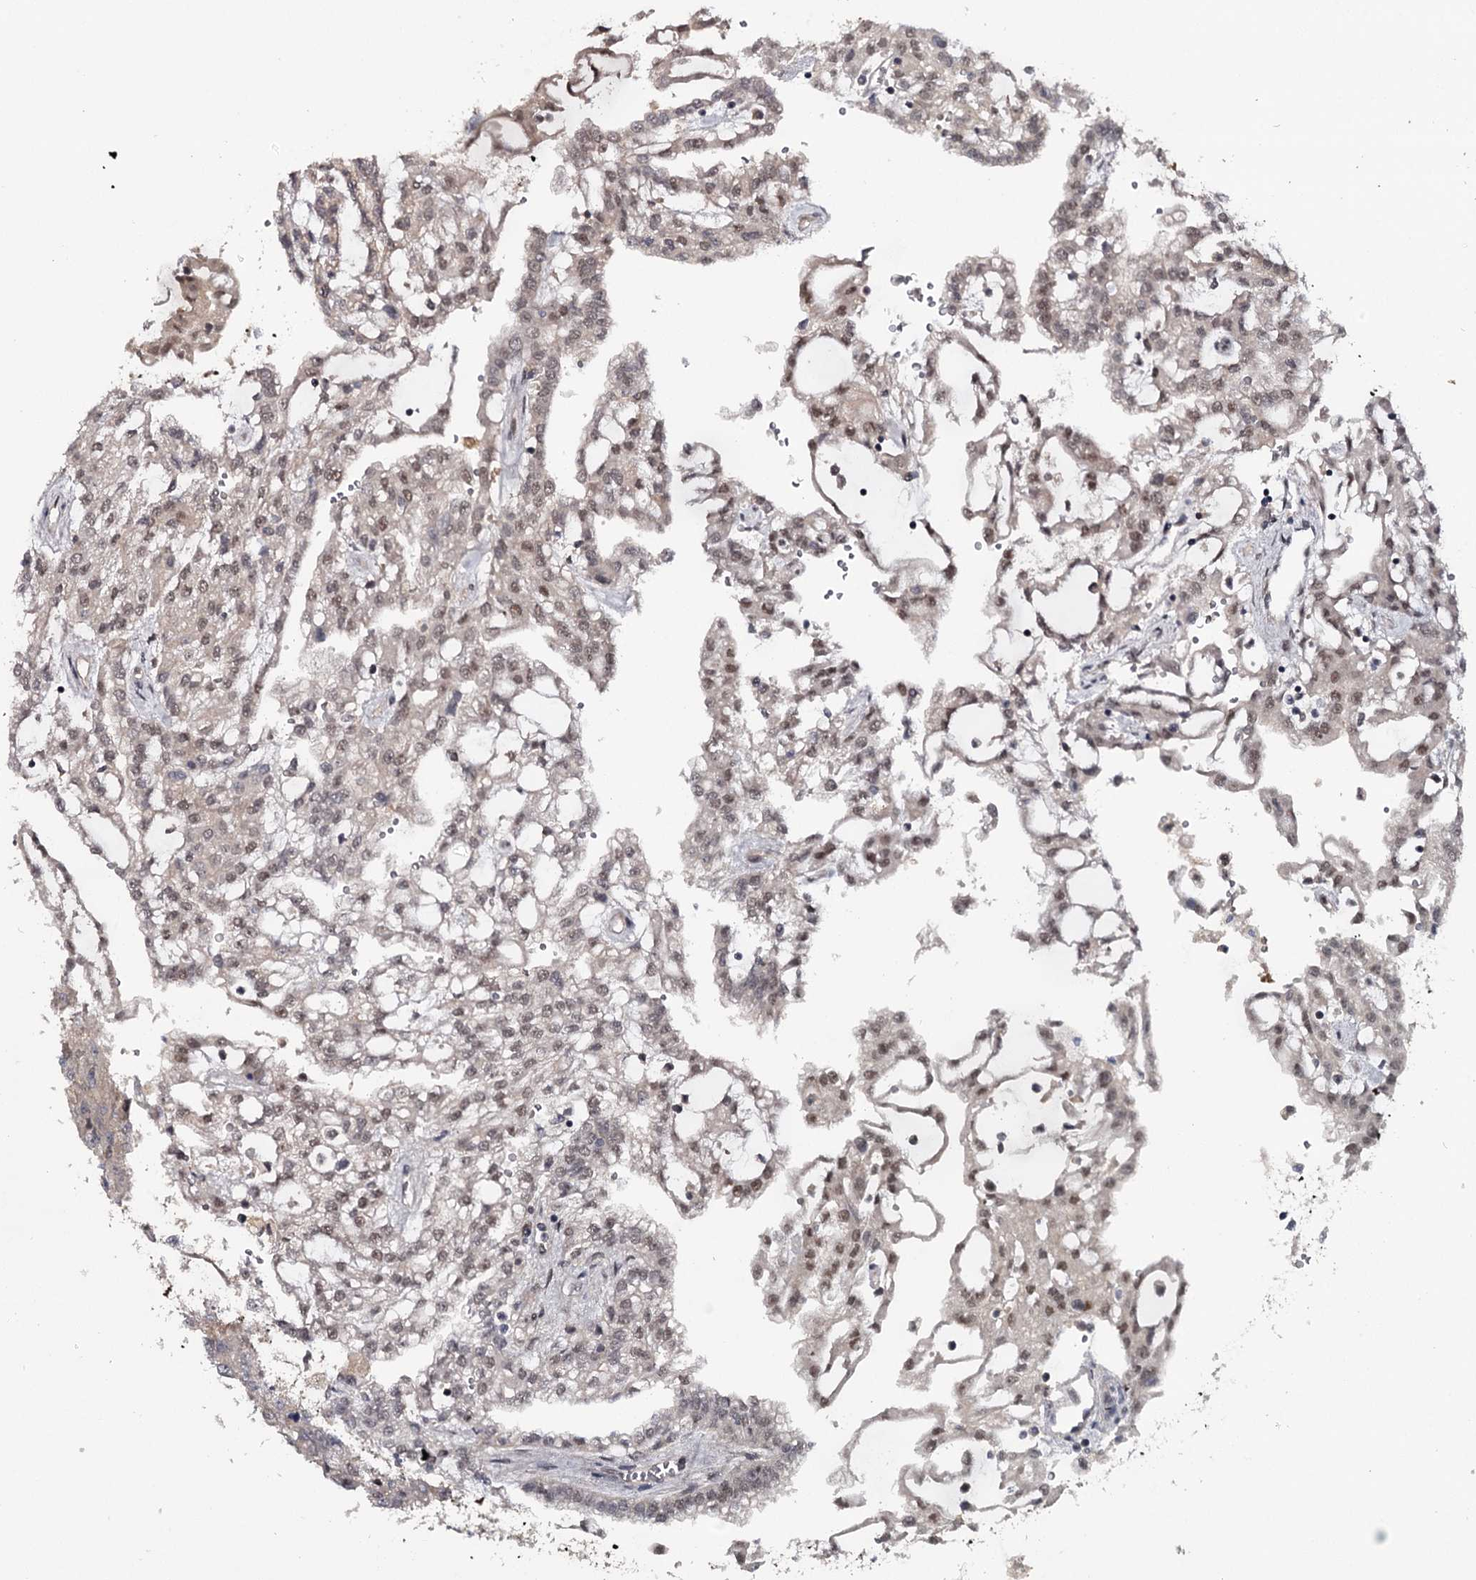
{"staining": {"intensity": "weak", "quantity": "25%-75%", "location": "nuclear"}, "tissue": "renal cancer", "cell_type": "Tumor cells", "image_type": "cancer", "snomed": [{"axis": "morphology", "description": "Adenocarcinoma, NOS"}, {"axis": "topography", "description": "Kidney"}], "caption": "Protein expression analysis of renal cancer displays weak nuclear expression in approximately 25%-75% of tumor cells.", "gene": "GTSF1", "patient": {"sex": "male", "age": 63}}